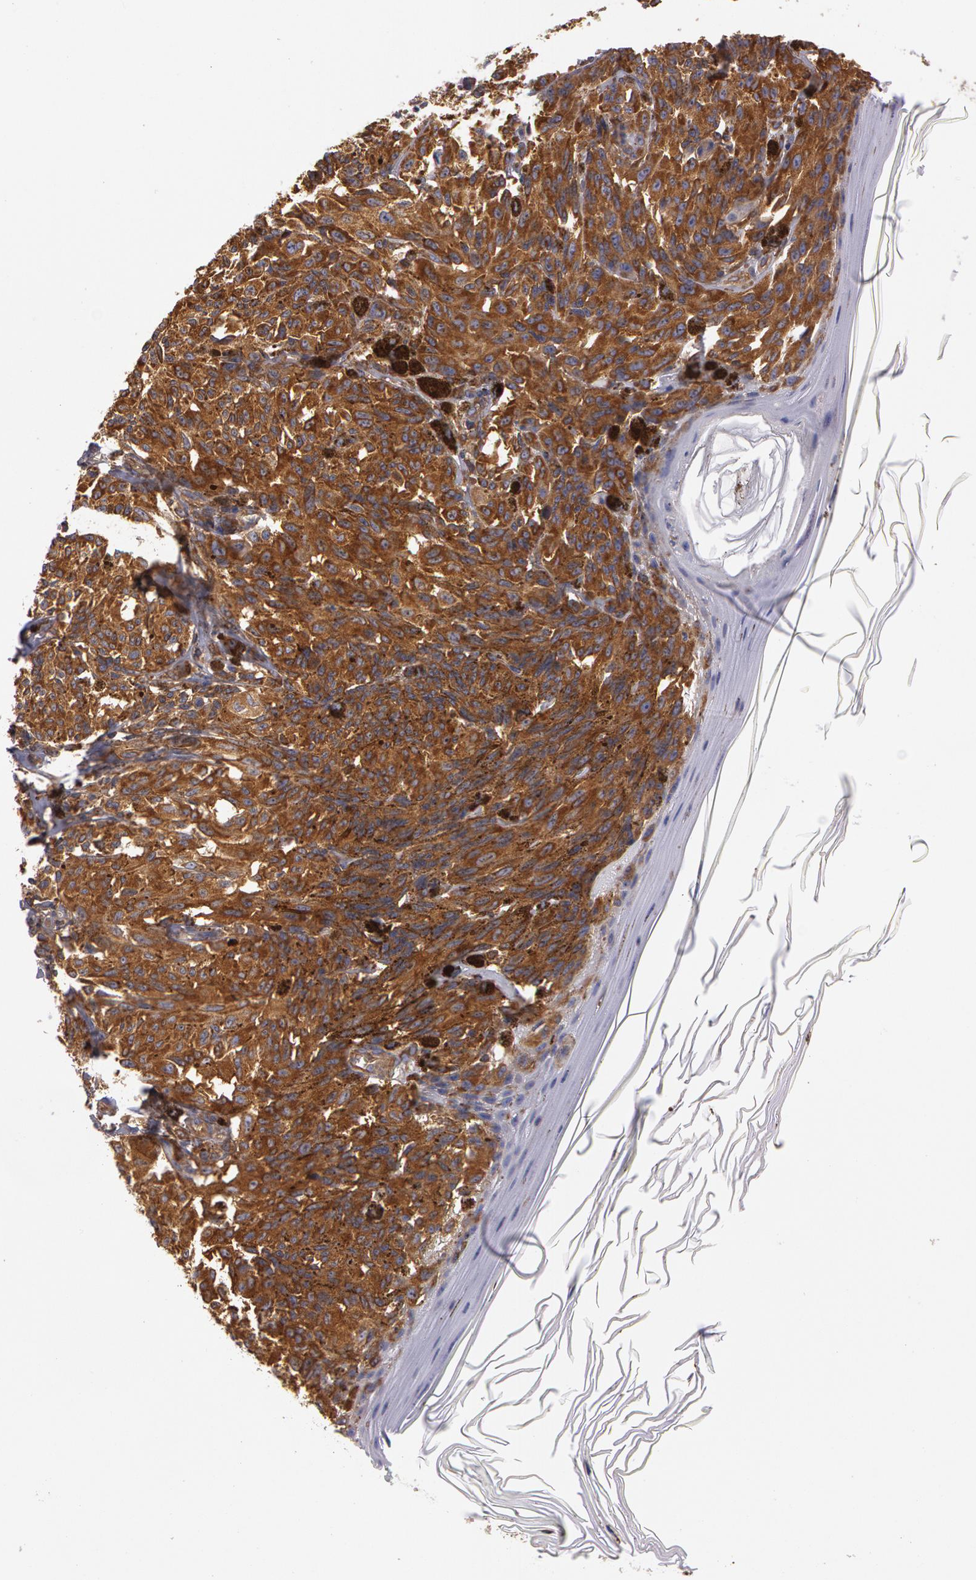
{"staining": {"intensity": "moderate", "quantity": ">75%", "location": "cytoplasmic/membranous"}, "tissue": "melanoma", "cell_type": "Tumor cells", "image_type": "cancer", "snomed": [{"axis": "morphology", "description": "Malignant melanoma, NOS"}, {"axis": "topography", "description": "Skin"}], "caption": "Moderate cytoplasmic/membranous expression for a protein is seen in about >75% of tumor cells of melanoma using IHC.", "gene": "NEK9", "patient": {"sex": "female", "age": 72}}